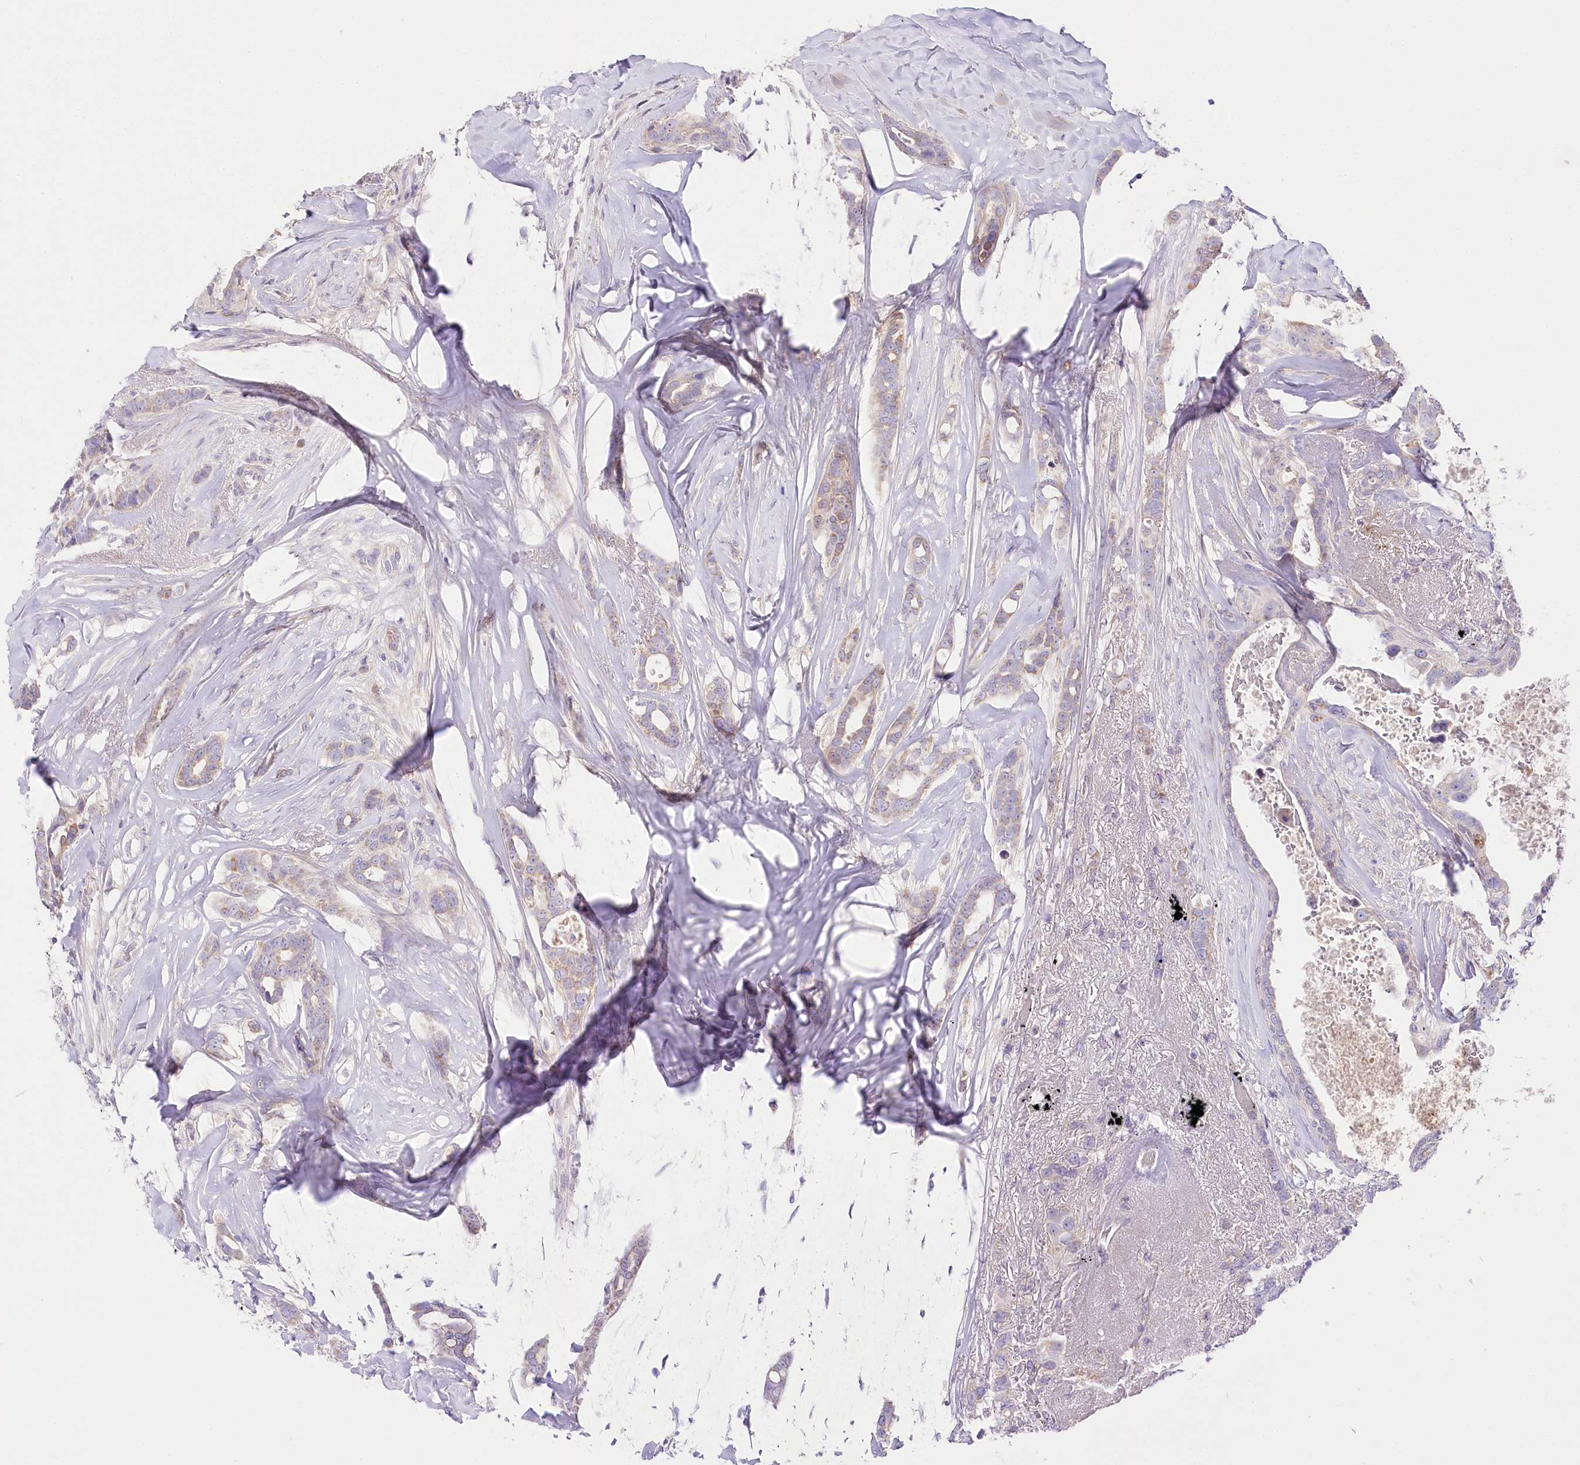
{"staining": {"intensity": "weak", "quantity": "25%-75%", "location": "cytoplasmic/membranous"}, "tissue": "breast cancer", "cell_type": "Tumor cells", "image_type": "cancer", "snomed": [{"axis": "morphology", "description": "Lobular carcinoma"}, {"axis": "topography", "description": "Breast"}], "caption": "Immunohistochemical staining of human breast lobular carcinoma shows weak cytoplasmic/membranous protein positivity in approximately 25%-75% of tumor cells. Nuclei are stained in blue.", "gene": "LRRC14B", "patient": {"sex": "female", "age": 51}}